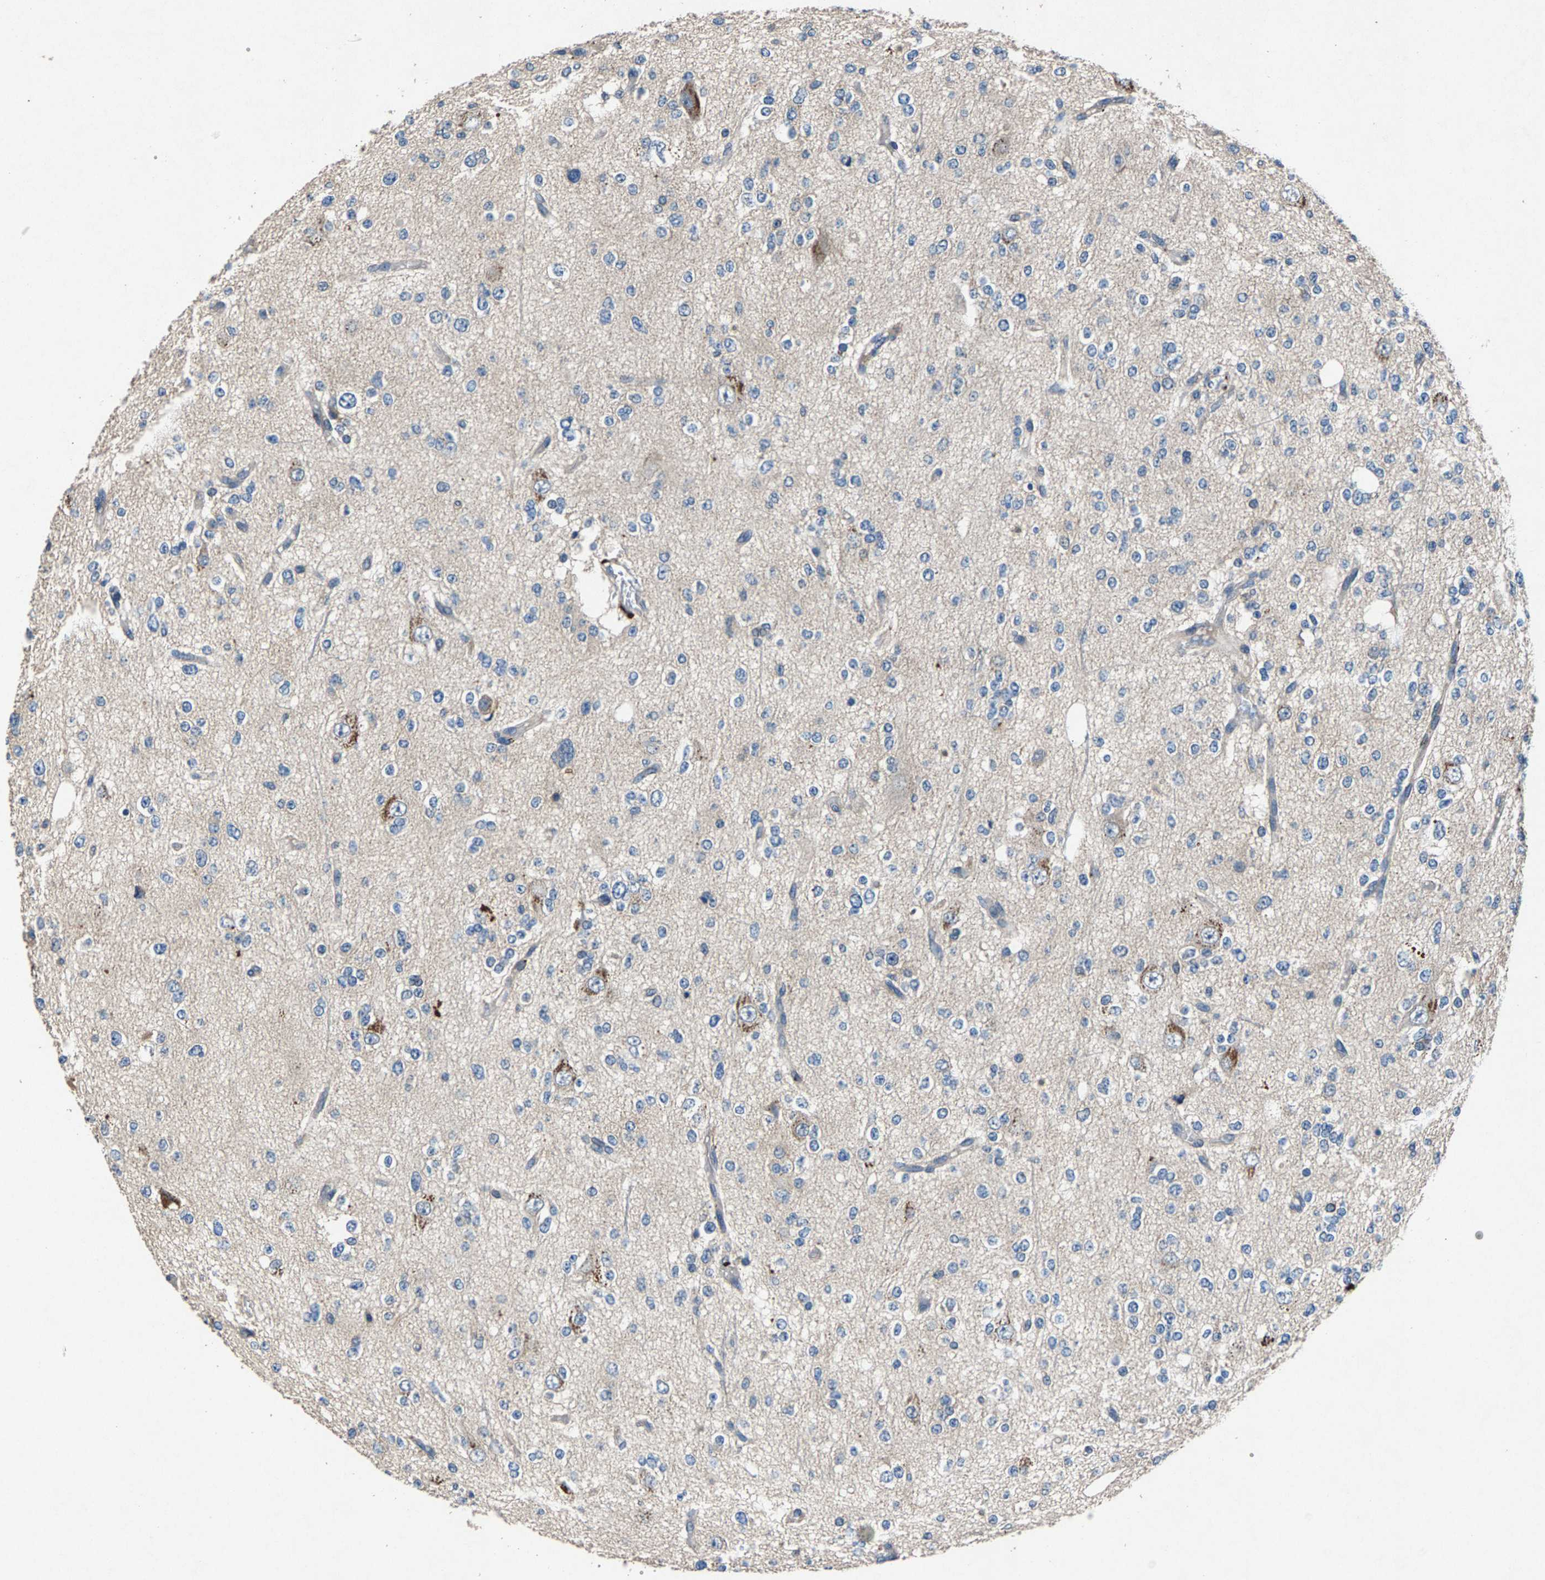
{"staining": {"intensity": "negative", "quantity": "none", "location": "none"}, "tissue": "glioma", "cell_type": "Tumor cells", "image_type": "cancer", "snomed": [{"axis": "morphology", "description": "Glioma, malignant, Low grade"}, {"axis": "topography", "description": "Brain"}], "caption": "Immunohistochemistry photomicrograph of neoplastic tissue: human glioma stained with DAB reveals no significant protein expression in tumor cells.", "gene": "PRXL2C", "patient": {"sex": "male", "age": 38}}